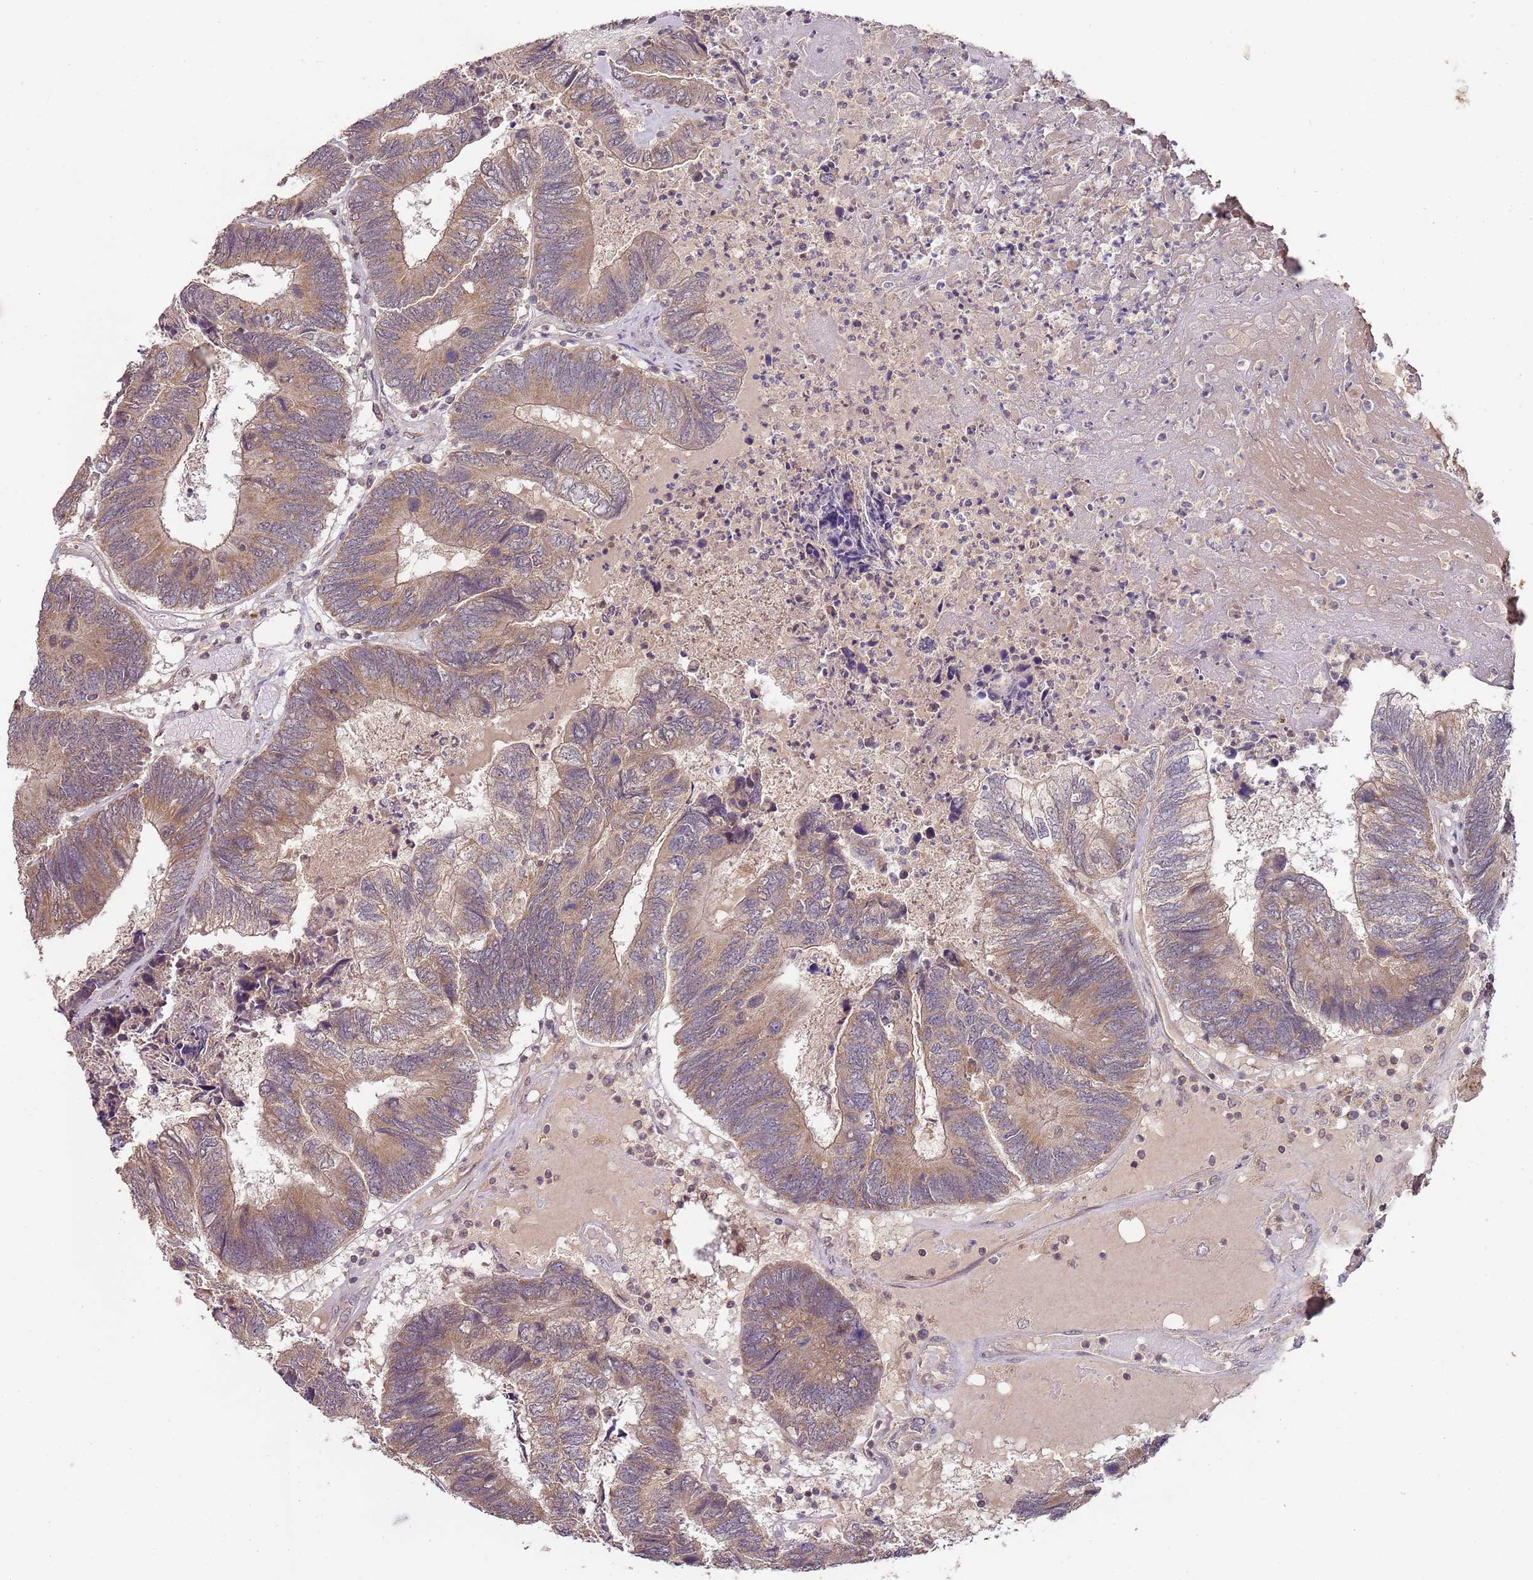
{"staining": {"intensity": "moderate", "quantity": ">75%", "location": "cytoplasmic/membranous"}, "tissue": "colorectal cancer", "cell_type": "Tumor cells", "image_type": "cancer", "snomed": [{"axis": "morphology", "description": "Adenocarcinoma, NOS"}, {"axis": "topography", "description": "Colon"}], "caption": "A brown stain labels moderate cytoplasmic/membranous staining of a protein in colorectal adenocarcinoma tumor cells.", "gene": "LIN37", "patient": {"sex": "female", "age": 67}}